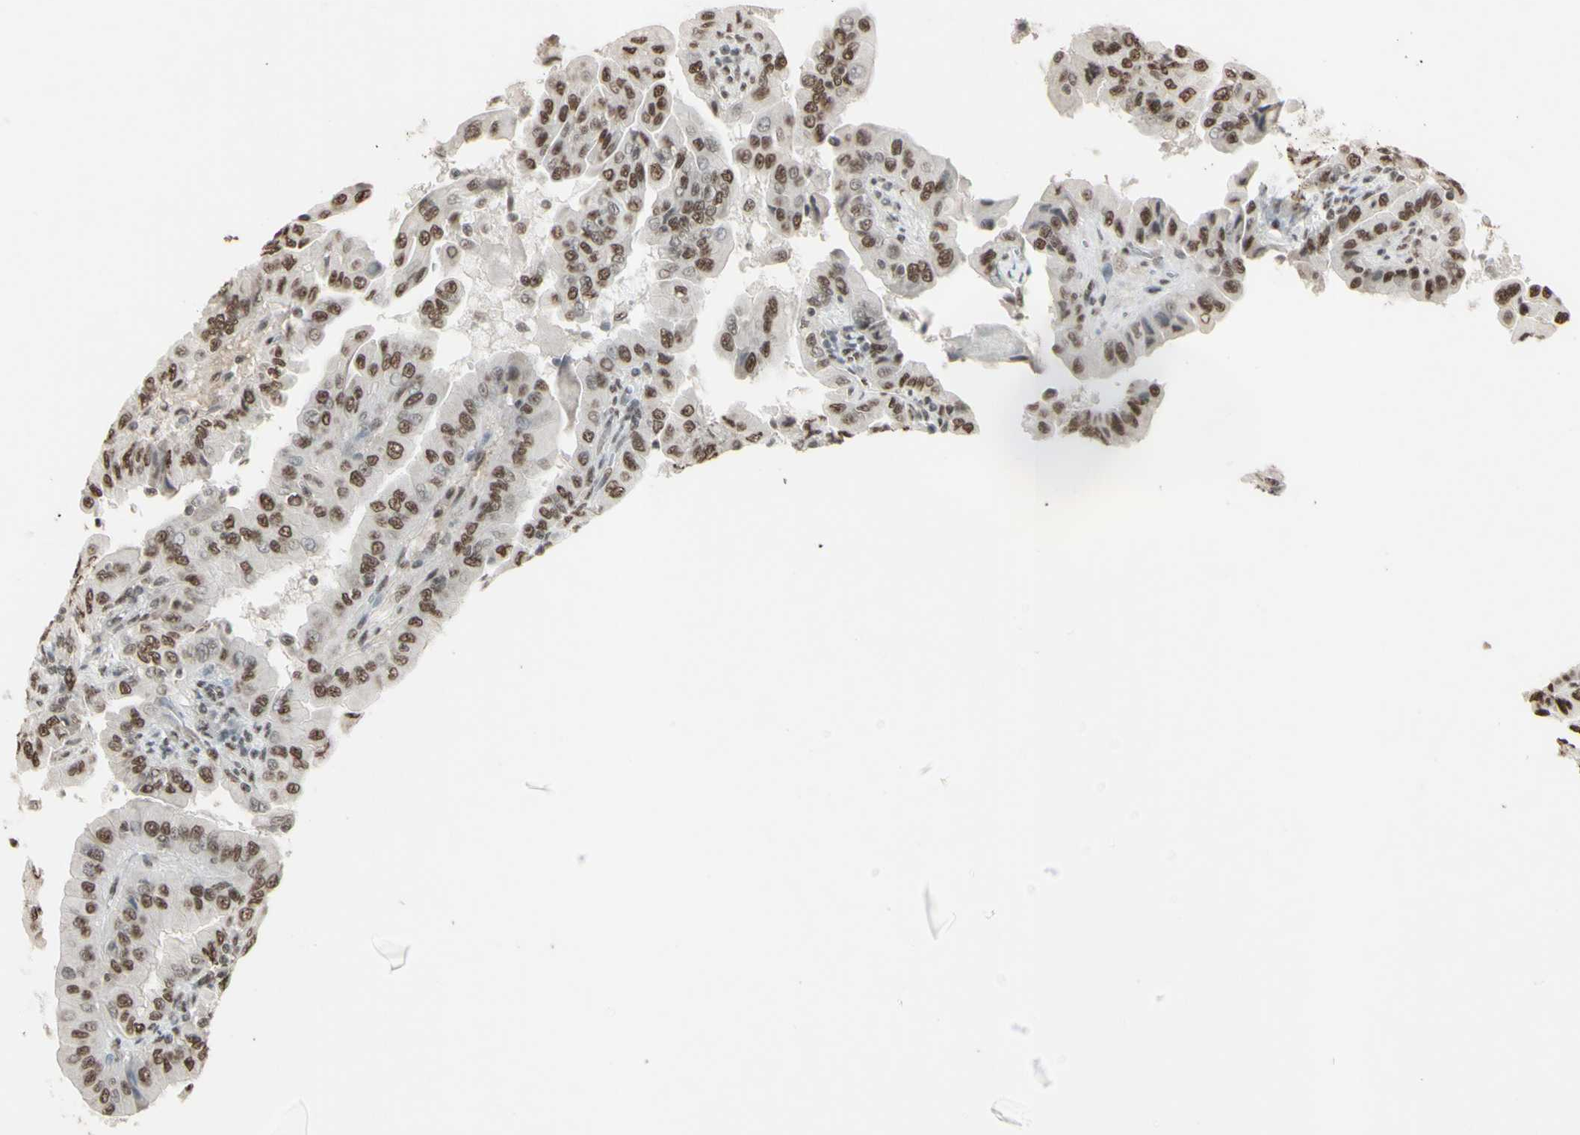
{"staining": {"intensity": "moderate", "quantity": ">75%", "location": "nuclear"}, "tissue": "thyroid cancer", "cell_type": "Tumor cells", "image_type": "cancer", "snomed": [{"axis": "morphology", "description": "Papillary adenocarcinoma, NOS"}, {"axis": "topography", "description": "Thyroid gland"}], "caption": "Thyroid cancer stained with DAB immunohistochemistry (IHC) shows medium levels of moderate nuclear expression in about >75% of tumor cells. Using DAB (3,3'-diaminobenzidine) (brown) and hematoxylin (blue) stains, captured at high magnification using brightfield microscopy.", "gene": "TRIM28", "patient": {"sex": "male", "age": 33}}